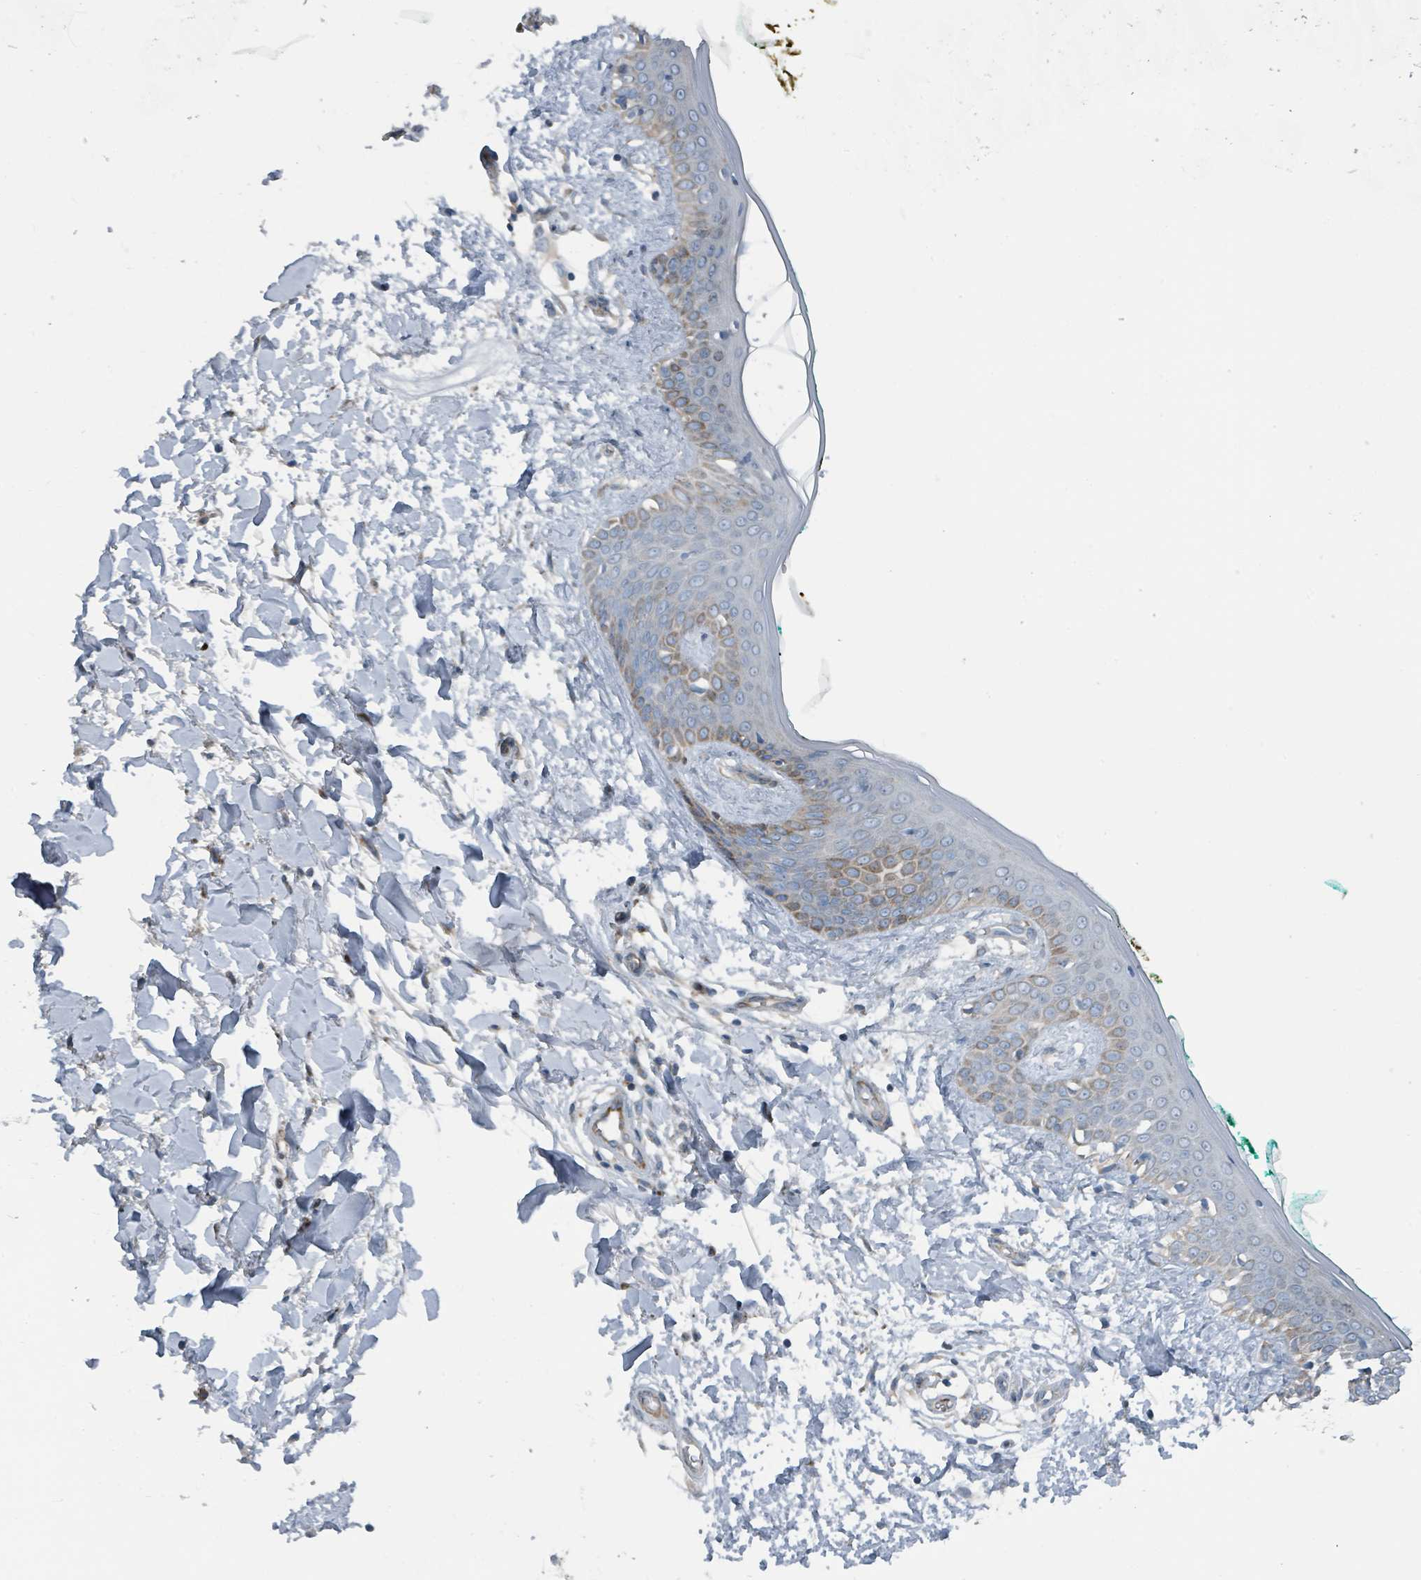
{"staining": {"intensity": "negative", "quantity": "none", "location": "none"}, "tissue": "skin", "cell_type": "Fibroblasts", "image_type": "normal", "snomed": [{"axis": "morphology", "description": "Normal tissue, NOS"}, {"axis": "topography", "description": "Skin"}], "caption": "An immunohistochemistry micrograph of benign skin is shown. There is no staining in fibroblasts of skin.", "gene": "DIPK2A", "patient": {"sex": "female", "age": 34}}